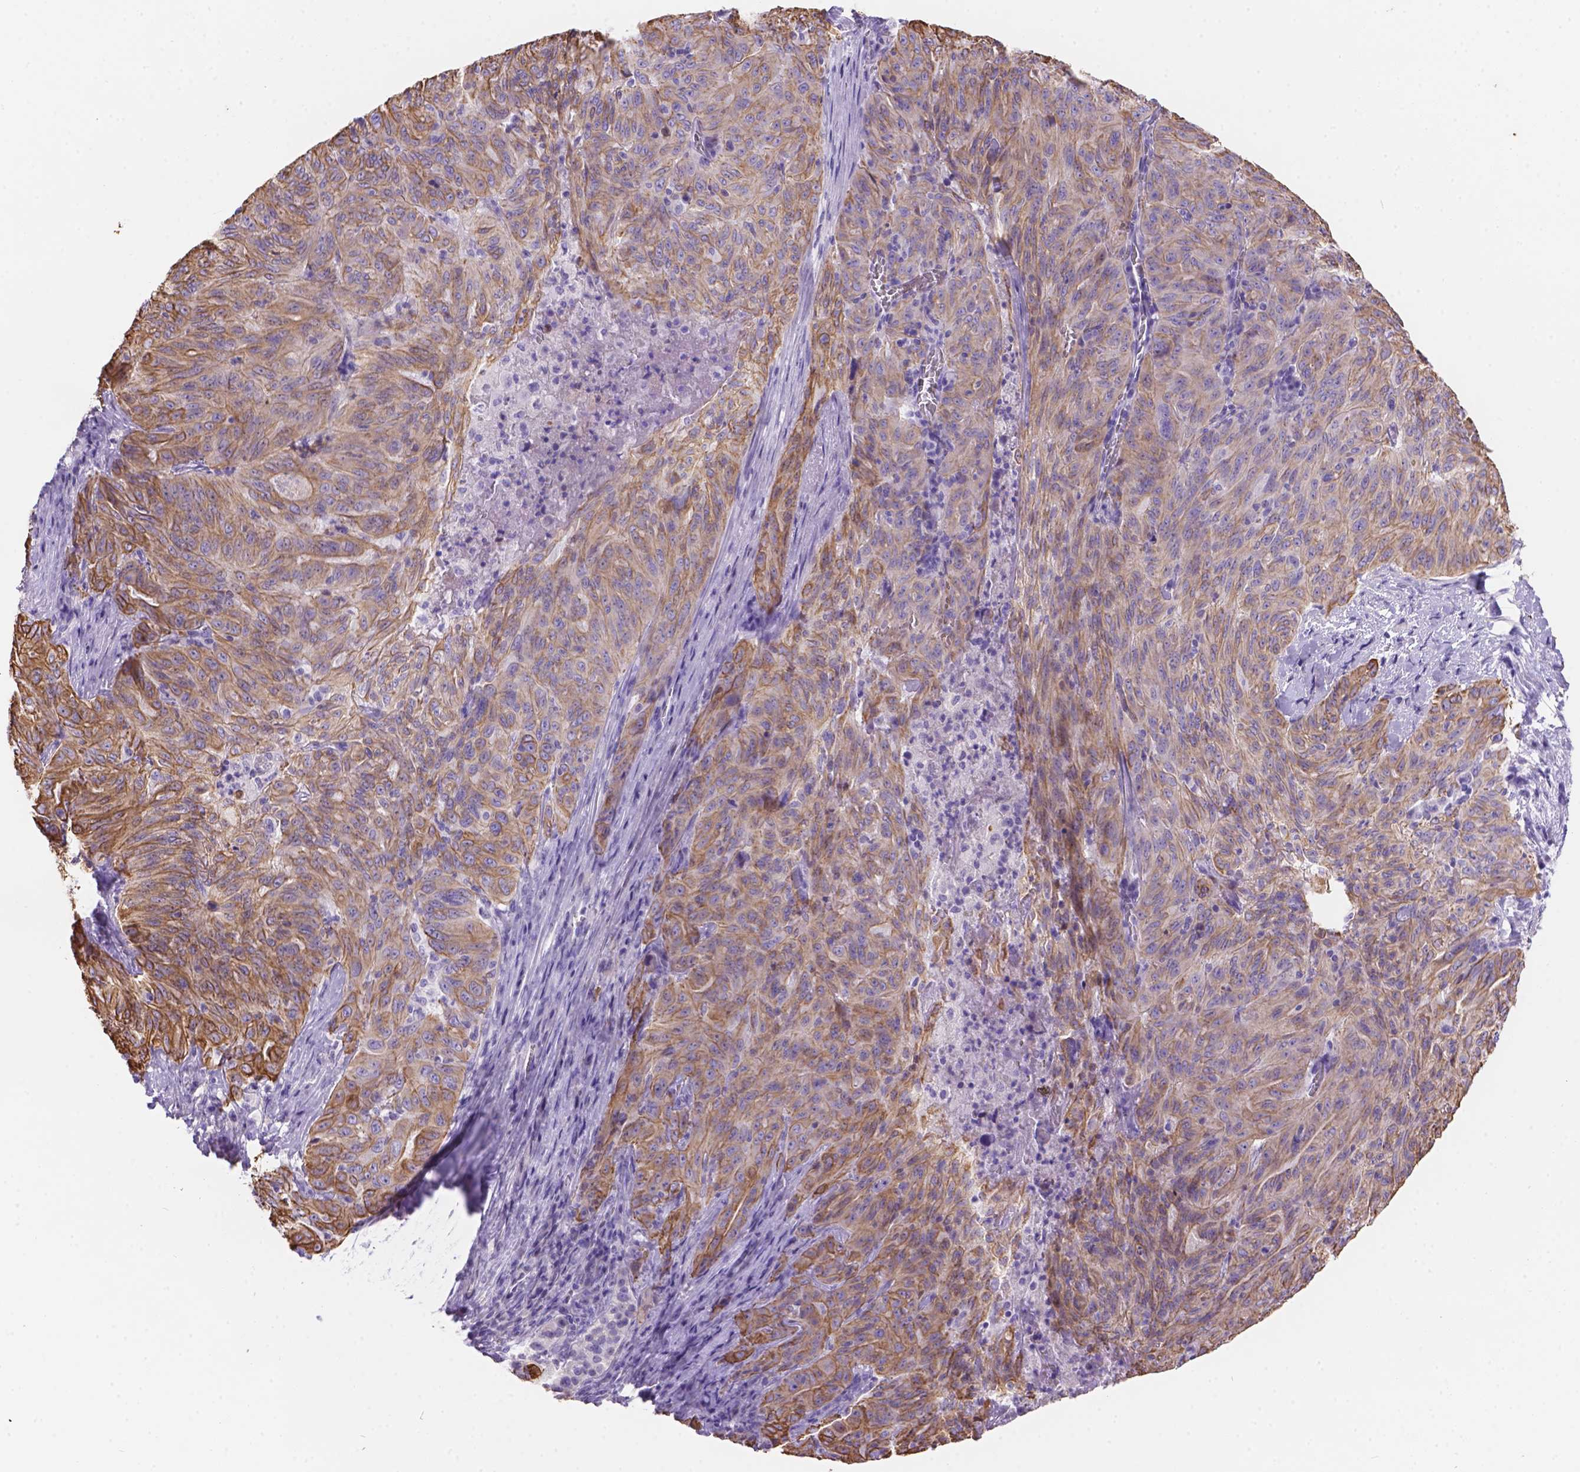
{"staining": {"intensity": "moderate", "quantity": ">75%", "location": "cytoplasmic/membranous"}, "tissue": "pancreatic cancer", "cell_type": "Tumor cells", "image_type": "cancer", "snomed": [{"axis": "morphology", "description": "Adenocarcinoma, NOS"}, {"axis": "topography", "description": "Pancreas"}], "caption": "The micrograph shows a brown stain indicating the presence of a protein in the cytoplasmic/membranous of tumor cells in adenocarcinoma (pancreatic).", "gene": "DMWD", "patient": {"sex": "male", "age": 63}}